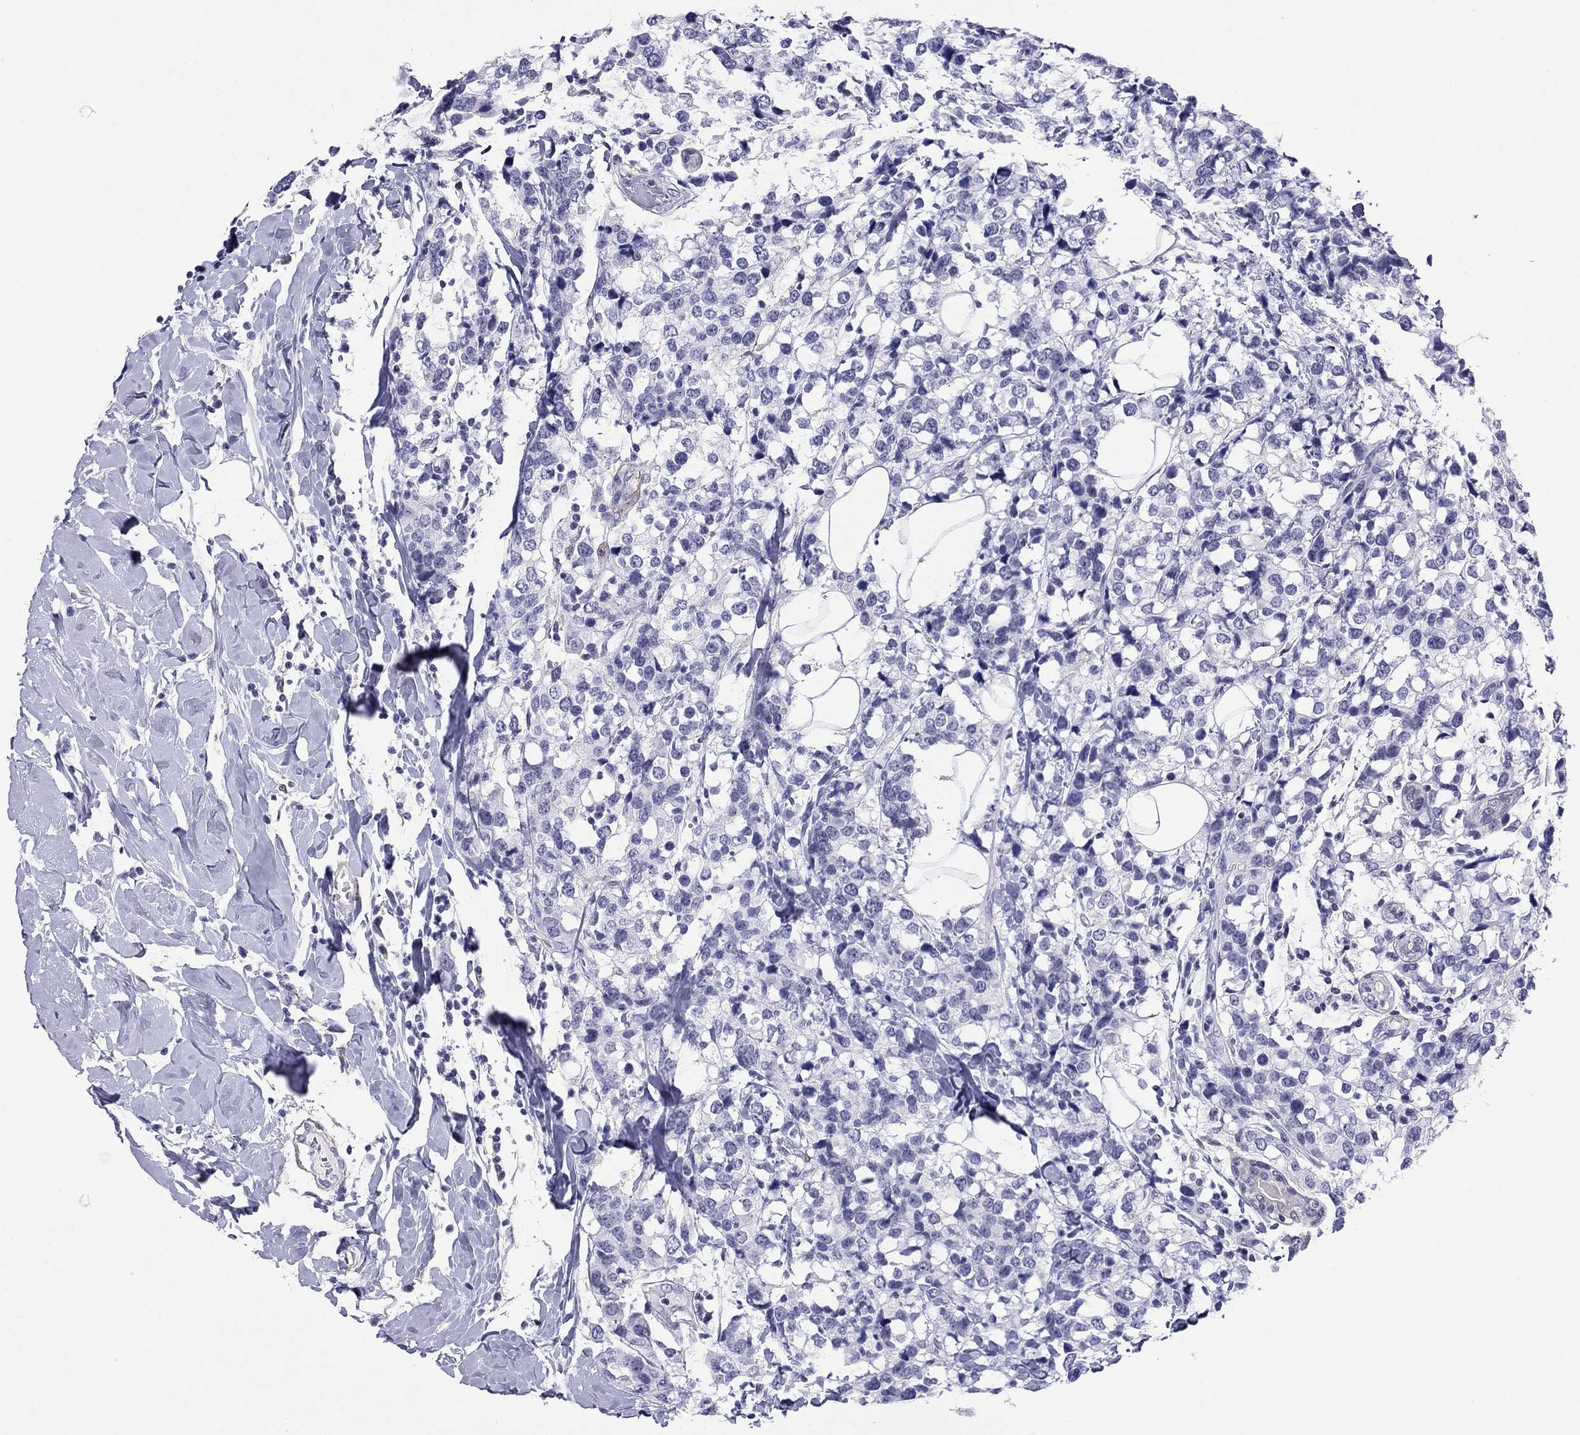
{"staining": {"intensity": "negative", "quantity": "none", "location": "none"}, "tissue": "breast cancer", "cell_type": "Tumor cells", "image_type": "cancer", "snomed": [{"axis": "morphology", "description": "Lobular carcinoma"}, {"axis": "topography", "description": "Breast"}], "caption": "Immunohistochemistry (IHC) micrograph of neoplastic tissue: human breast lobular carcinoma stained with DAB (3,3'-diaminobenzidine) exhibits no significant protein expression in tumor cells.", "gene": "MYMX", "patient": {"sex": "female", "age": 59}}